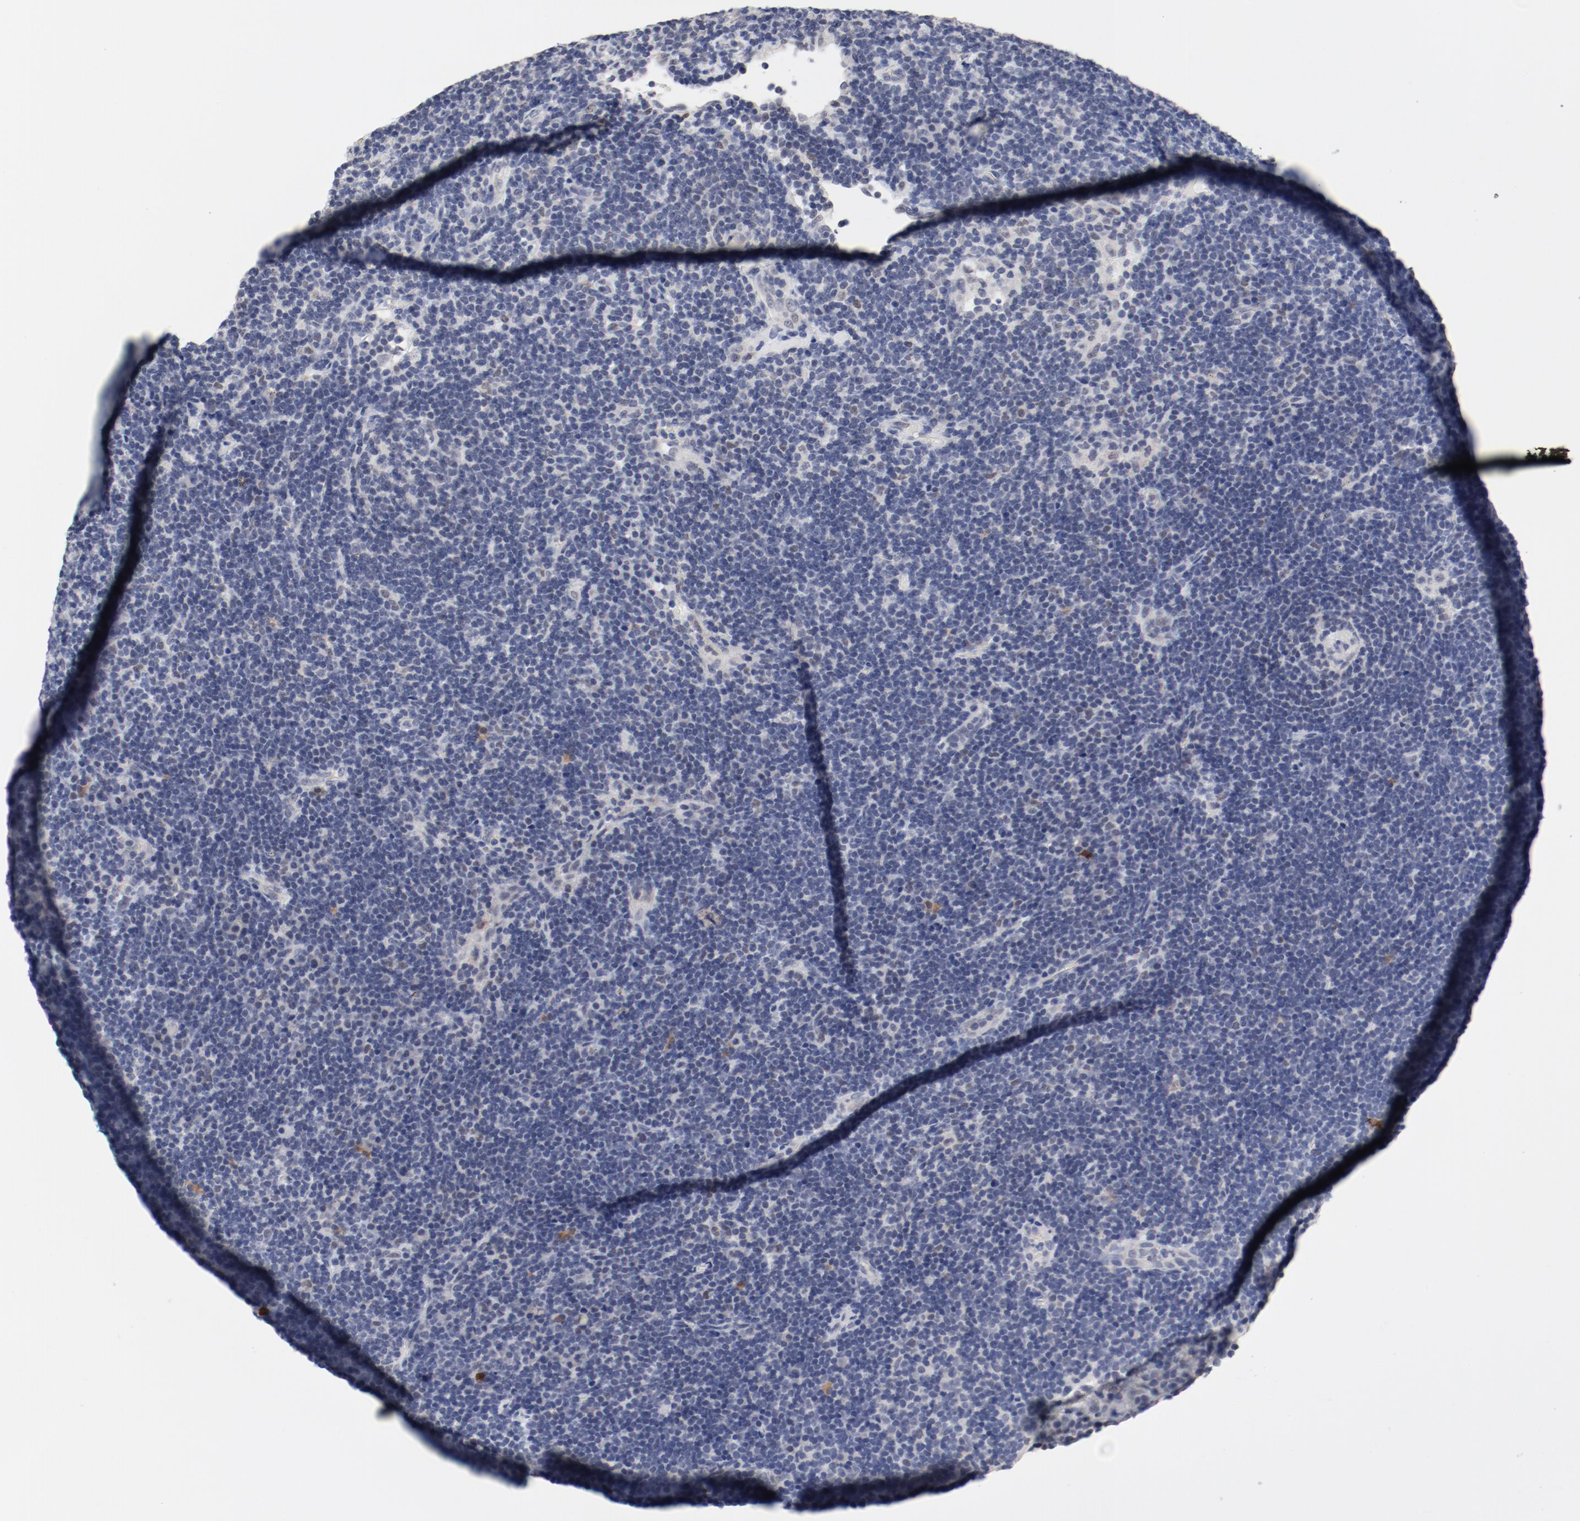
{"staining": {"intensity": "negative", "quantity": "none", "location": "none"}, "tissue": "lymphoma", "cell_type": "Tumor cells", "image_type": "cancer", "snomed": [{"axis": "morphology", "description": "Malignant lymphoma, non-Hodgkin's type, Low grade"}, {"axis": "topography", "description": "Lymph node"}], "caption": "Immunohistochemistry photomicrograph of human low-grade malignant lymphoma, non-Hodgkin's type stained for a protein (brown), which exhibits no positivity in tumor cells.", "gene": "ANKLE2", "patient": {"sex": "male", "age": 70}}